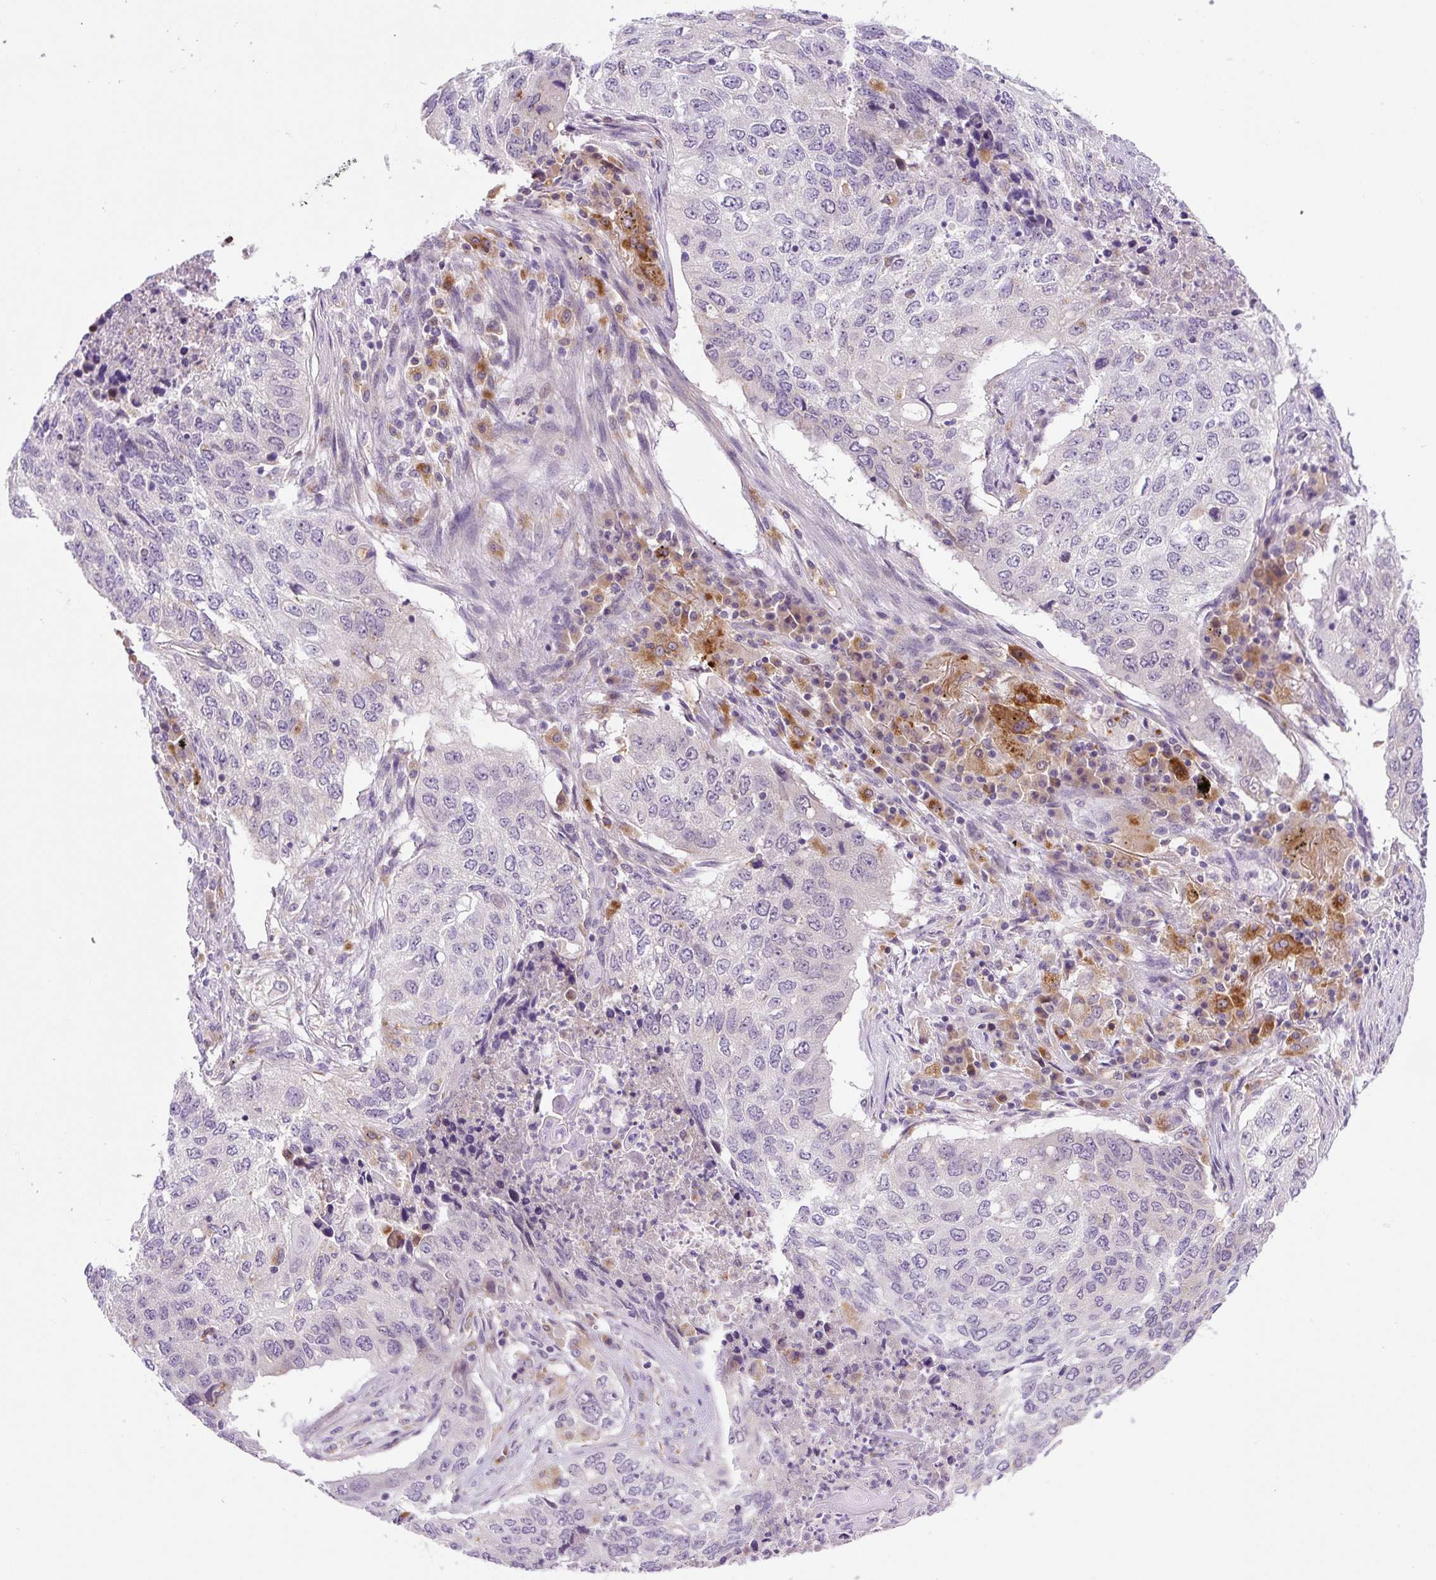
{"staining": {"intensity": "negative", "quantity": "none", "location": "none"}, "tissue": "lung cancer", "cell_type": "Tumor cells", "image_type": "cancer", "snomed": [{"axis": "morphology", "description": "Squamous cell carcinoma, NOS"}, {"axis": "topography", "description": "Lung"}], "caption": "Human lung squamous cell carcinoma stained for a protein using immunohistochemistry (IHC) shows no expression in tumor cells.", "gene": "CEBPZOS", "patient": {"sex": "female", "age": 63}}